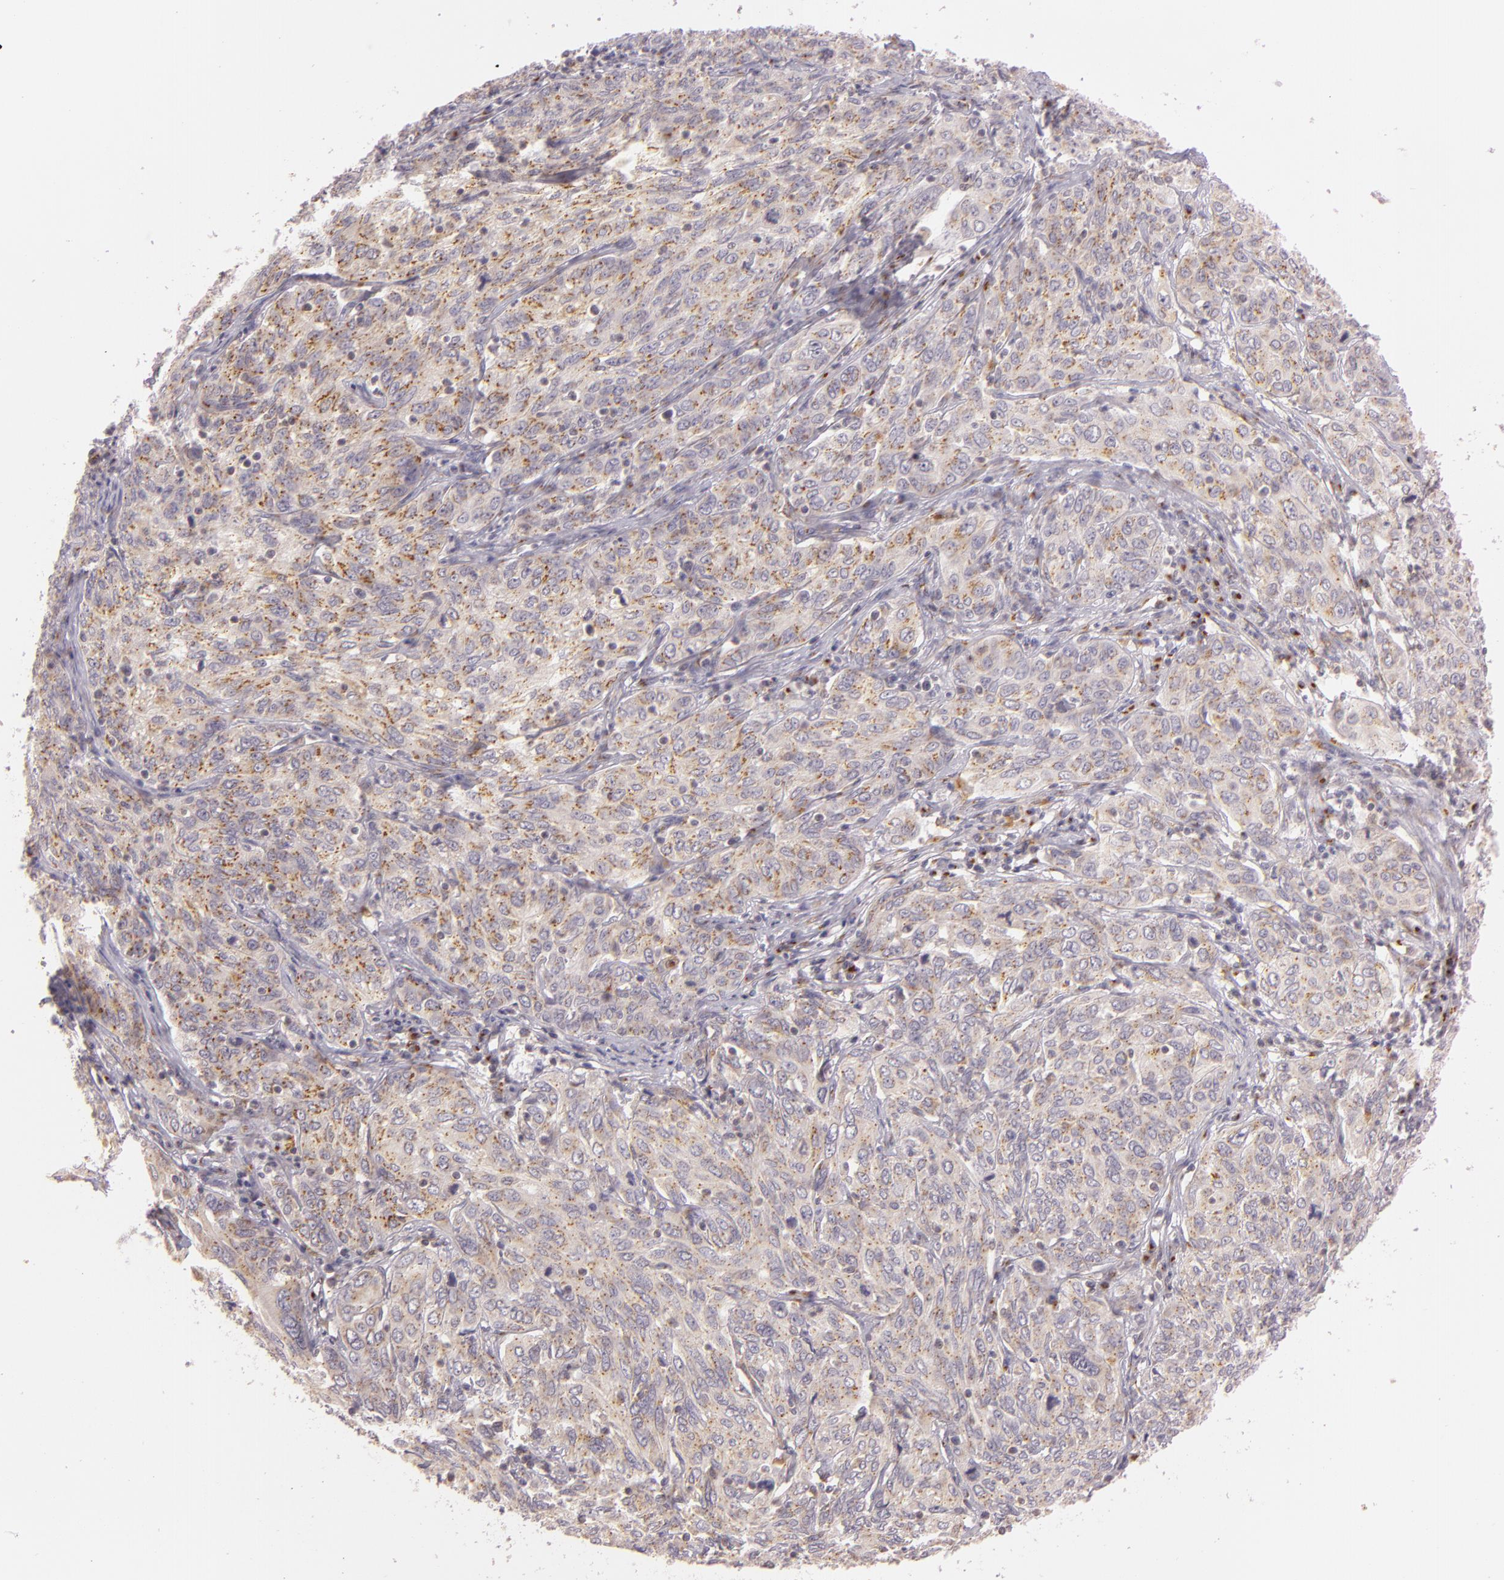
{"staining": {"intensity": "weak", "quantity": ">75%", "location": "cytoplasmic/membranous"}, "tissue": "cervical cancer", "cell_type": "Tumor cells", "image_type": "cancer", "snomed": [{"axis": "morphology", "description": "Squamous cell carcinoma, NOS"}, {"axis": "topography", "description": "Cervix"}], "caption": "Weak cytoplasmic/membranous protein expression is identified in about >75% of tumor cells in cervical squamous cell carcinoma.", "gene": "LGMN", "patient": {"sex": "female", "age": 38}}